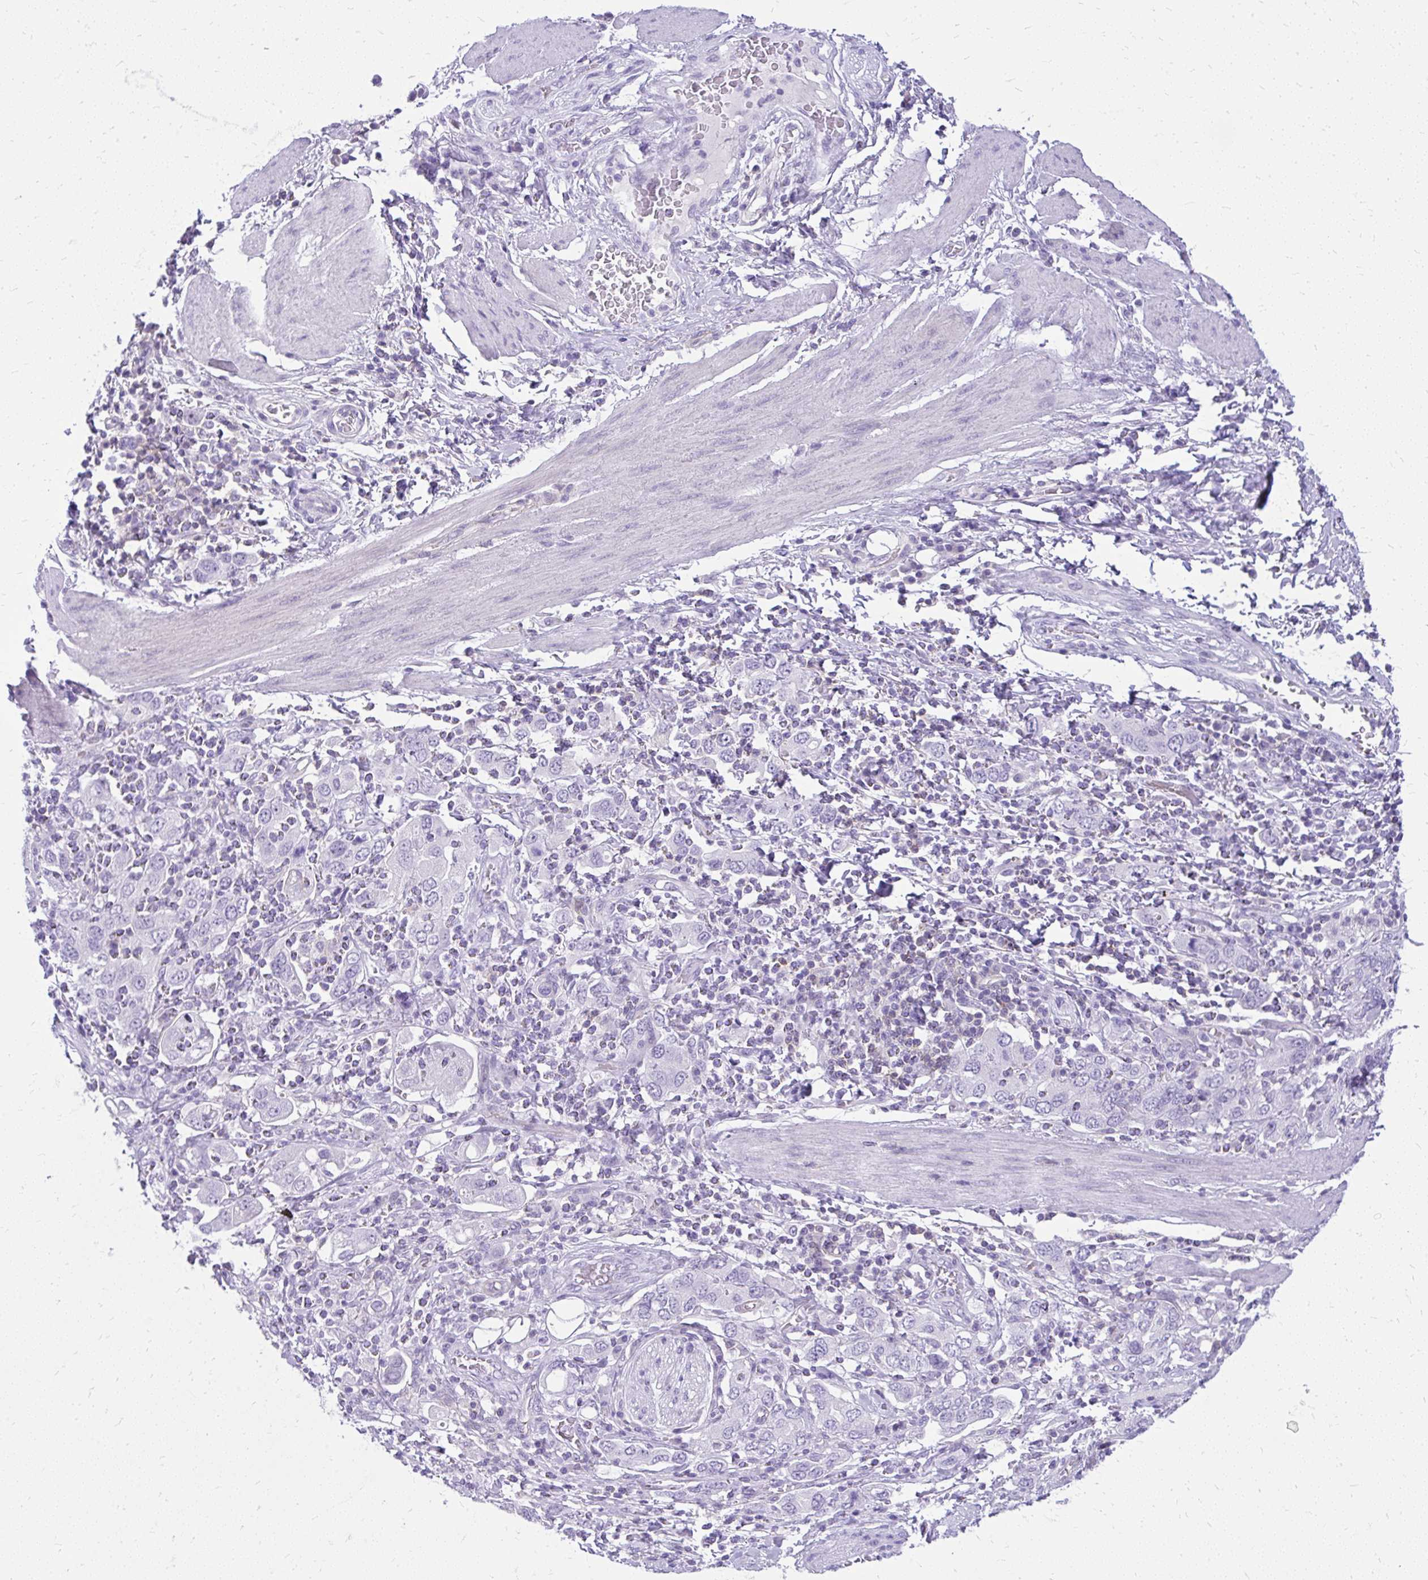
{"staining": {"intensity": "negative", "quantity": "none", "location": "none"}, "tissue": "stomach cancer", "cell_type": "Tumor cells", "image_type": "cancer", "snomed": [{"axis": "morphology", "description": "Adenocarcinoma, NOS"}, {"axis": "topography", "description": "Stomach, upper"}, {"axis": "topography", "description": "Stomach"}], "caption": "IHC histopathology image of neoplastic tissue: human stomach cancer stained with DAB exhibits no significant protein positivity in tumor cells. (Stains: DAB (3,3'-diaminobenzidine) immunohistochemistry (IHC) with hematoxylin counter stain, Microscopy: brightfield microscopy at high magnification).", "gene": "GPRIN3", "patient": {"sex": "male", "age": 62}}